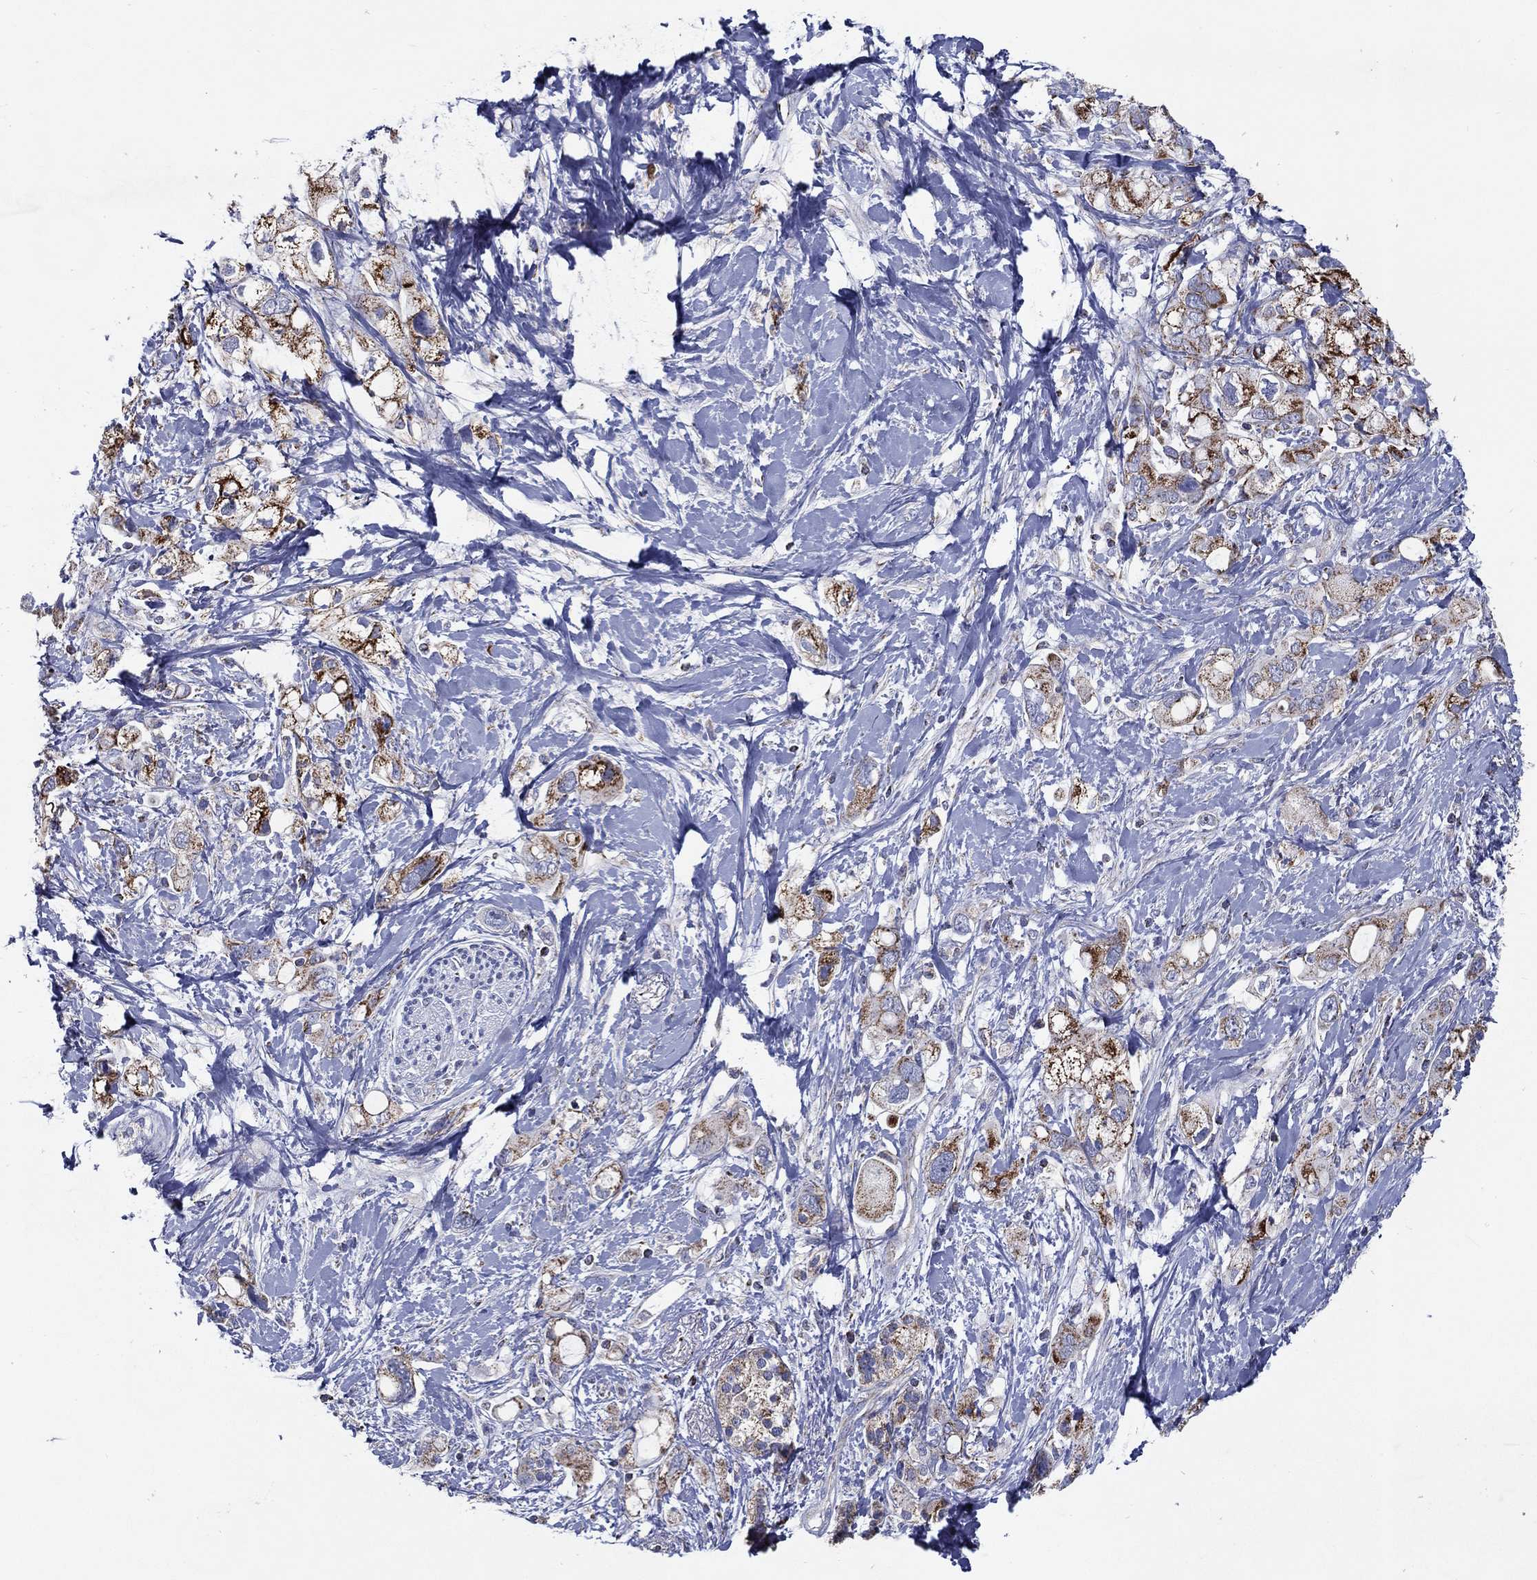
{"staining": {"intensity": "strong", "quantity": "<25%", "location": "cytoplasmic/membranous"}, "tissue": "pancreatic cancer", "cell_type": "Tumor cells", "image_type": "cancer", "snomed": [{"axis": "morphology", "description": "Adenocarcinoma, NOS"}, {"axis": "topography", "description": "Pancreas"}], "caption": "Immunohistochemical staining of human pancreatic adenocarcinoma shows medium levels of strong cytoplasmic/membranous positivity in about <25% of tumor cells.", "gene": "SFXN1", "patient": {"sex": "female", "age": 56}}